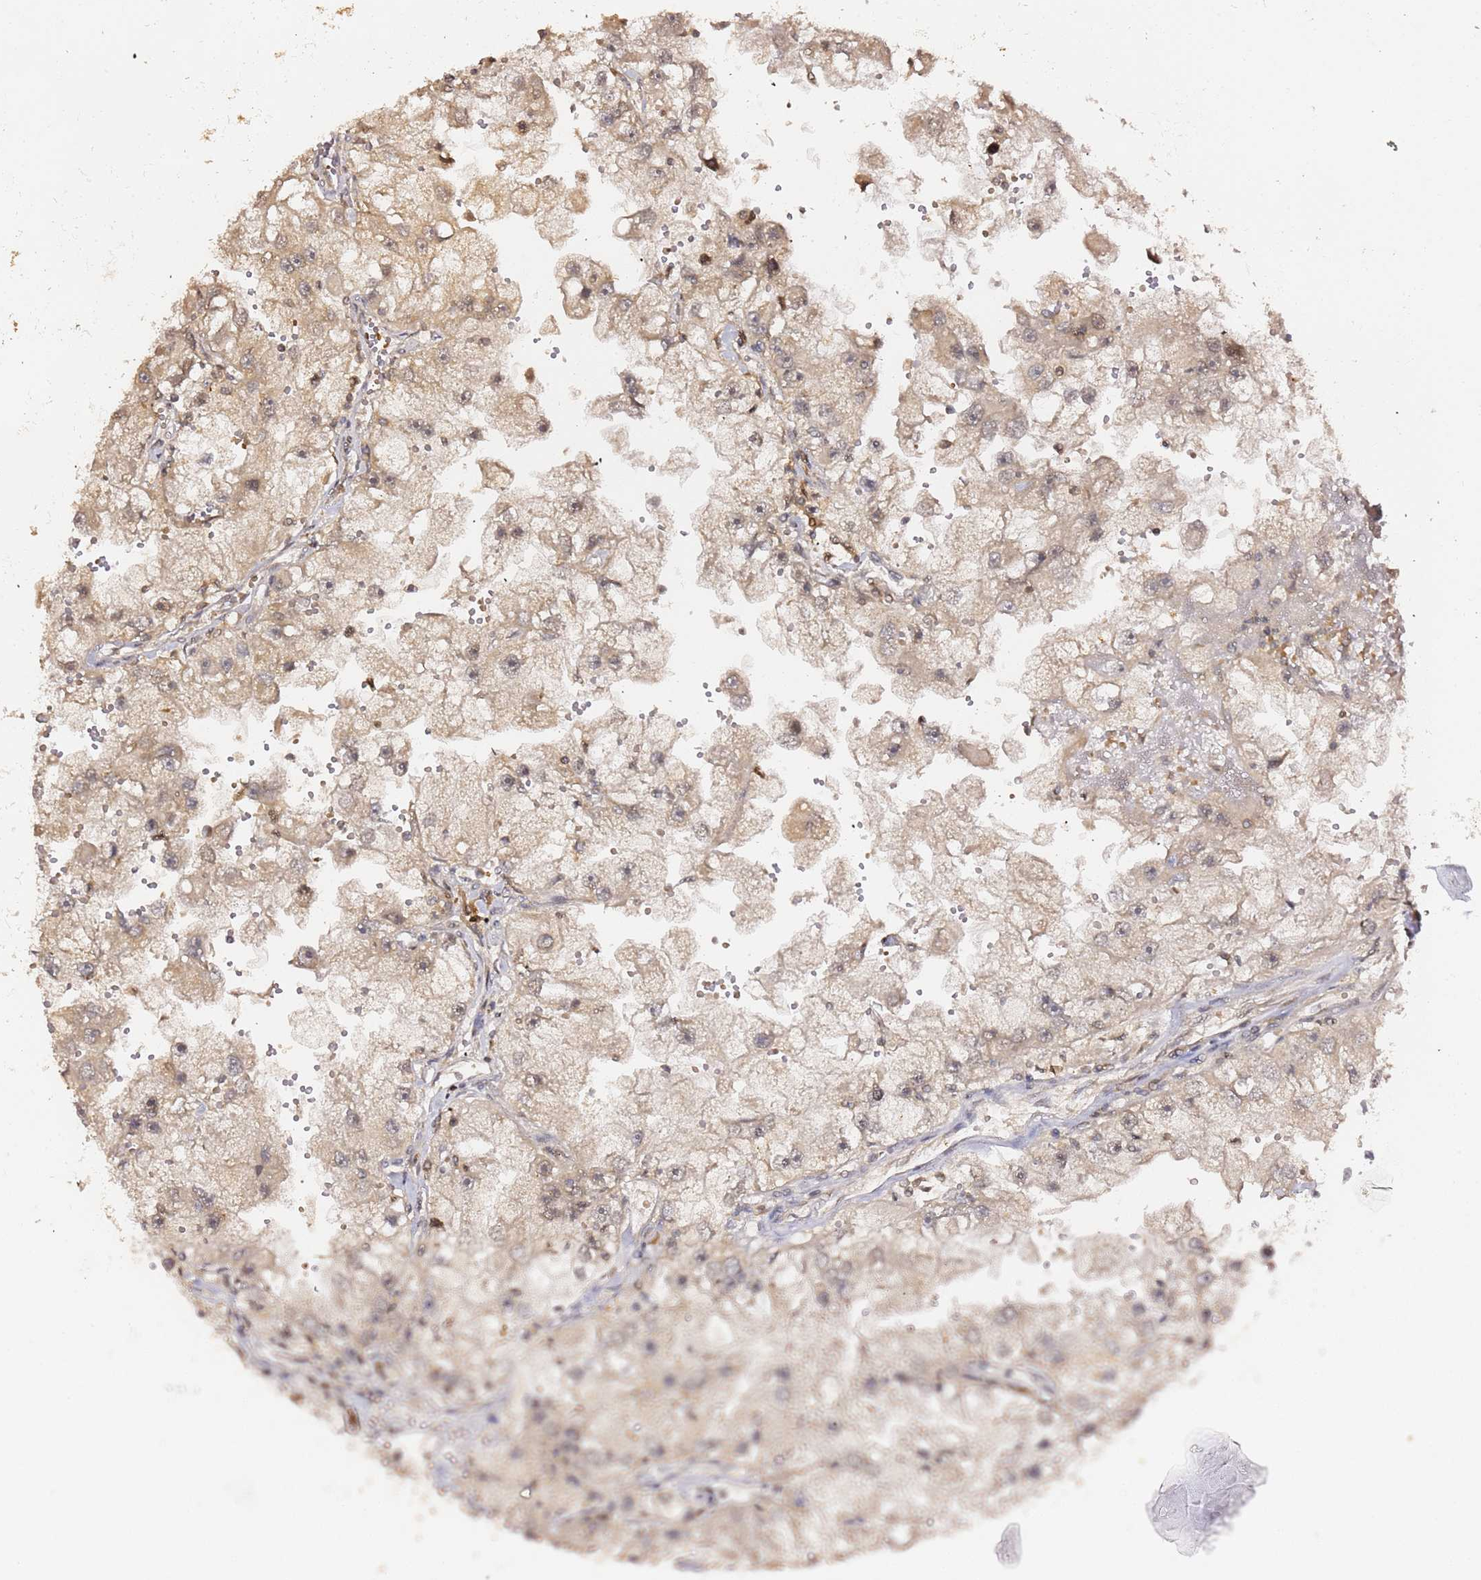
{"staining": {"intensity": "weak", "quantity": "25%-75%", "location": "cytoplasmic/membranous,nuclear"}, "tissue": "renal cancer", "cell_type": "Tumor cells", "image_type": "cancer", "snomed": [{"axis": "morphology", "description": "Adenocarcinoma, NOS"}, {"axis": "topography", "description": "Kidney"}], "caption": "Tumor cells demonstrate low levels of weak cytoplasmic/membranous and nuclear expression in approximately 25%-75% of cells in human renal adenocarcinoma. Nuclei are stained in blue.", "gene": "OR5V1", "patient": {"sex": "male", "age": 63}}